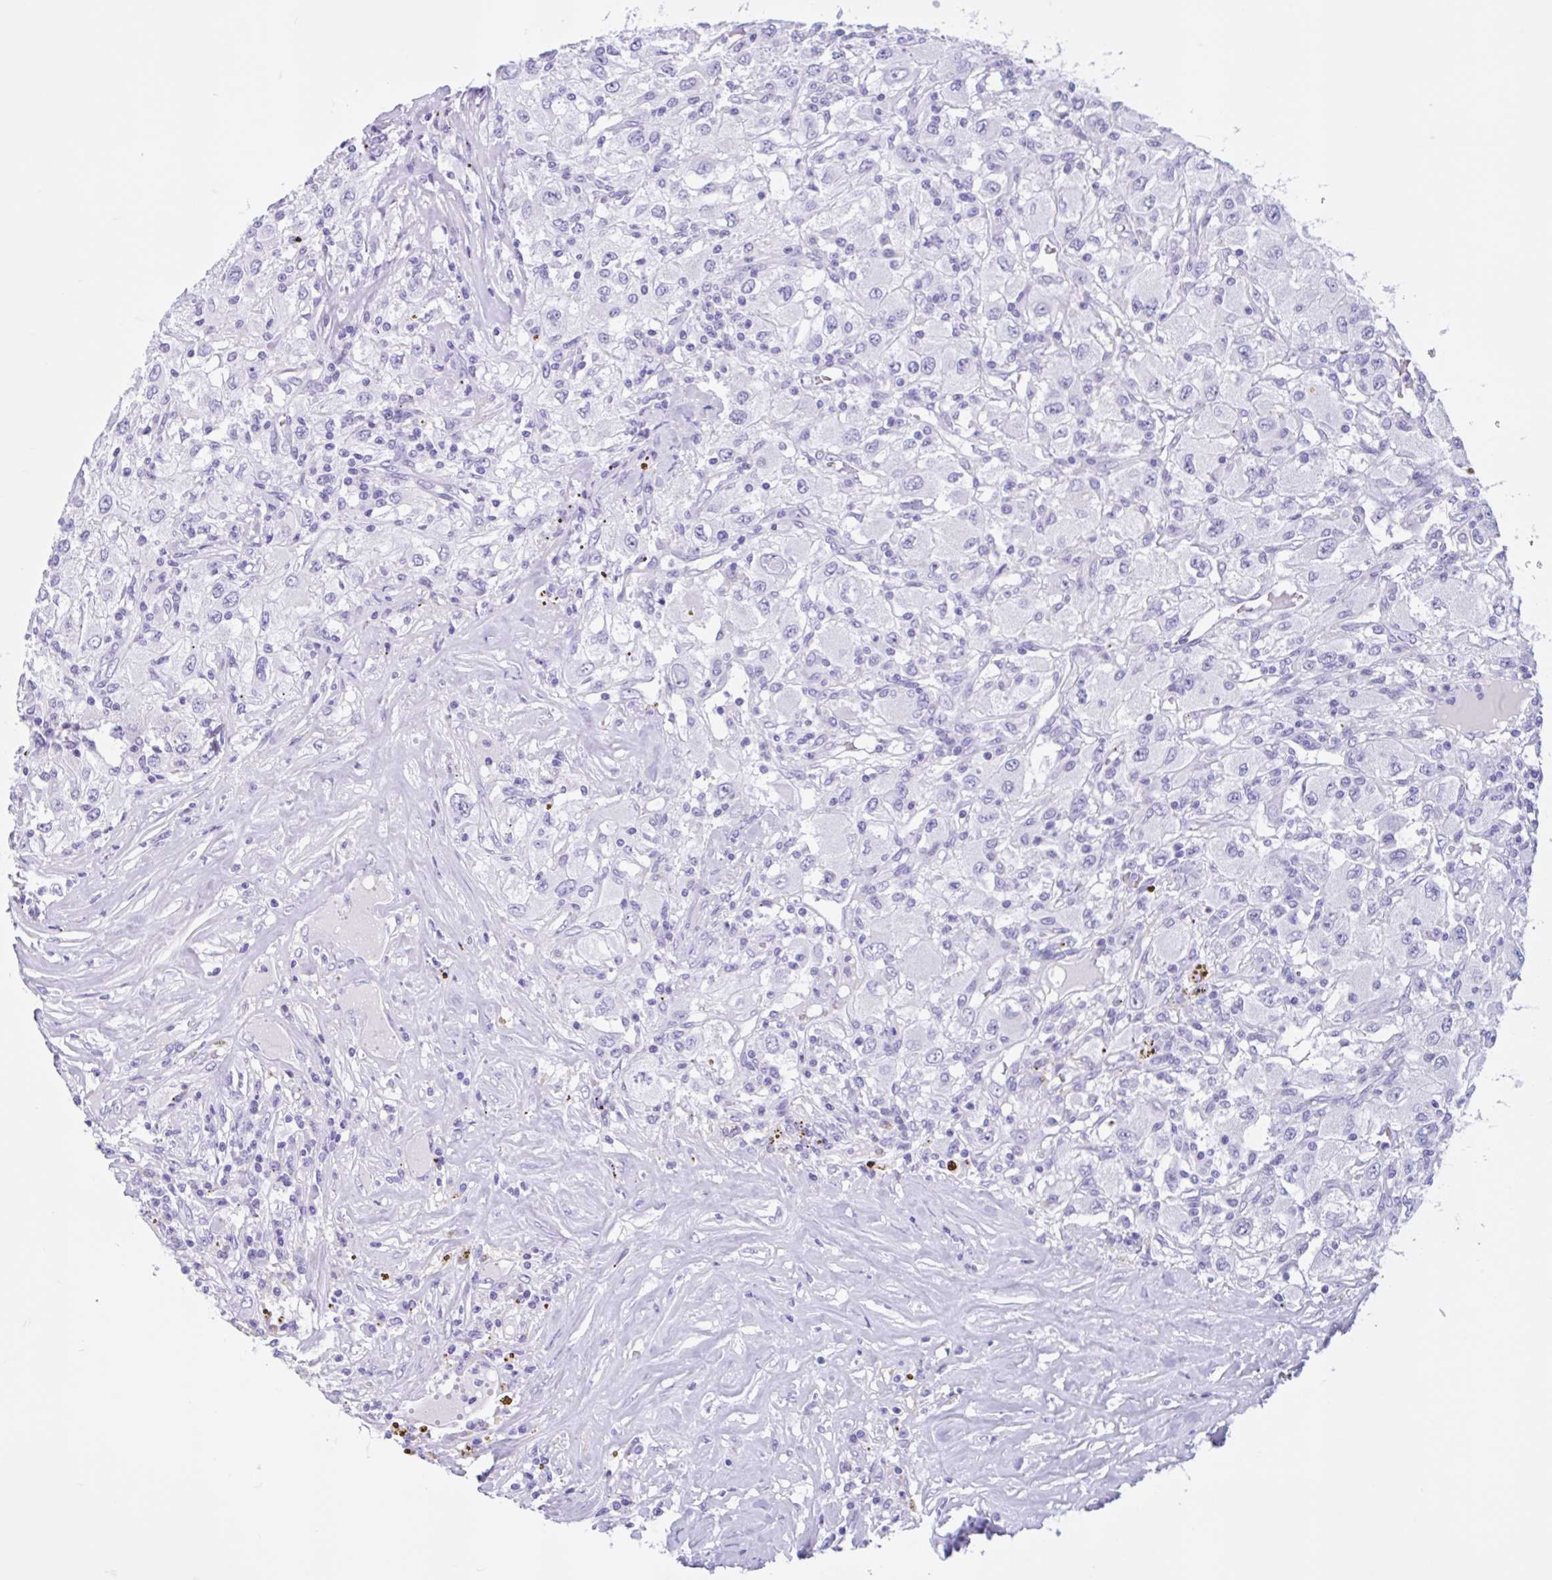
{"staining": {"intensity": "negative", "quantity": "none", "location": "none"}, "tissue": "renal cancer", "cell_type": "Tumor cells", "image_type": "cancer", "snomed": [{"axis": "morphology", "description": "Adenocarcinoma, NOS"}, {"axis": "topography", "description": "Kidney"}], "caption": "Immunohistochemistry (IHC) image of human renal cancer stained for a protein (brown), which exhibits no expression in tumor cells.", "gene": "ZNF319", "patient": {"sex": "female", "age": 67}}